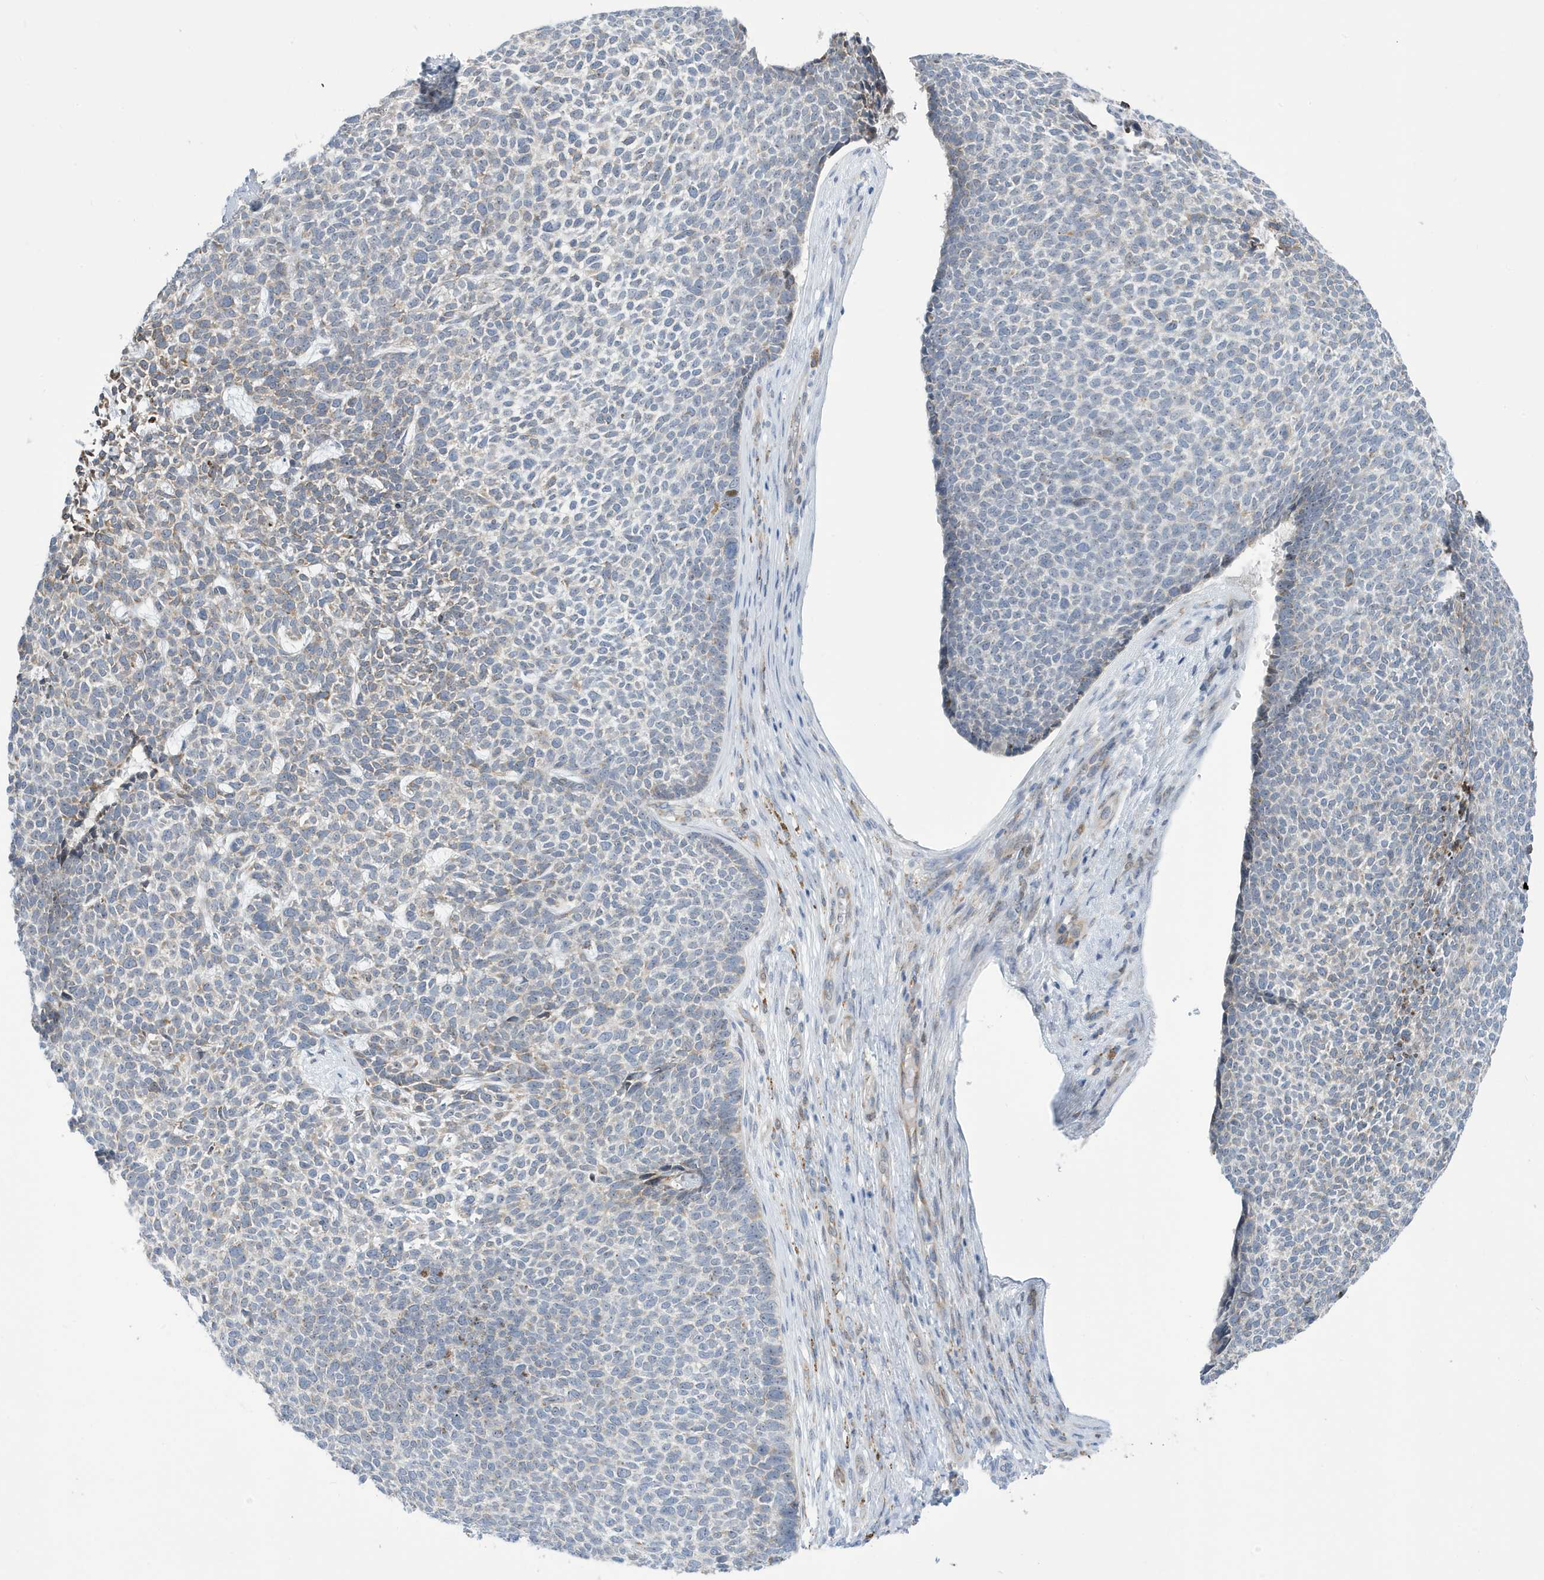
{"staining": {"intensity": "negative", "quantity": "none", "location": "none"}, "tissue": "skin cancer", "cell_type": "Tumor cells", "image_type": "cancer", "snomed": [{"axis": "morphology", "description": "Basal cell carcinoma"}, {"axis": "topography", "description": "Skin"}], "caption": "Protein analysis of basal cell carcinoma (skin) displays no significant positivity in tumor cells.", "gene": "SEMA3F", "patient": {"sex": "female", "age": 84}}